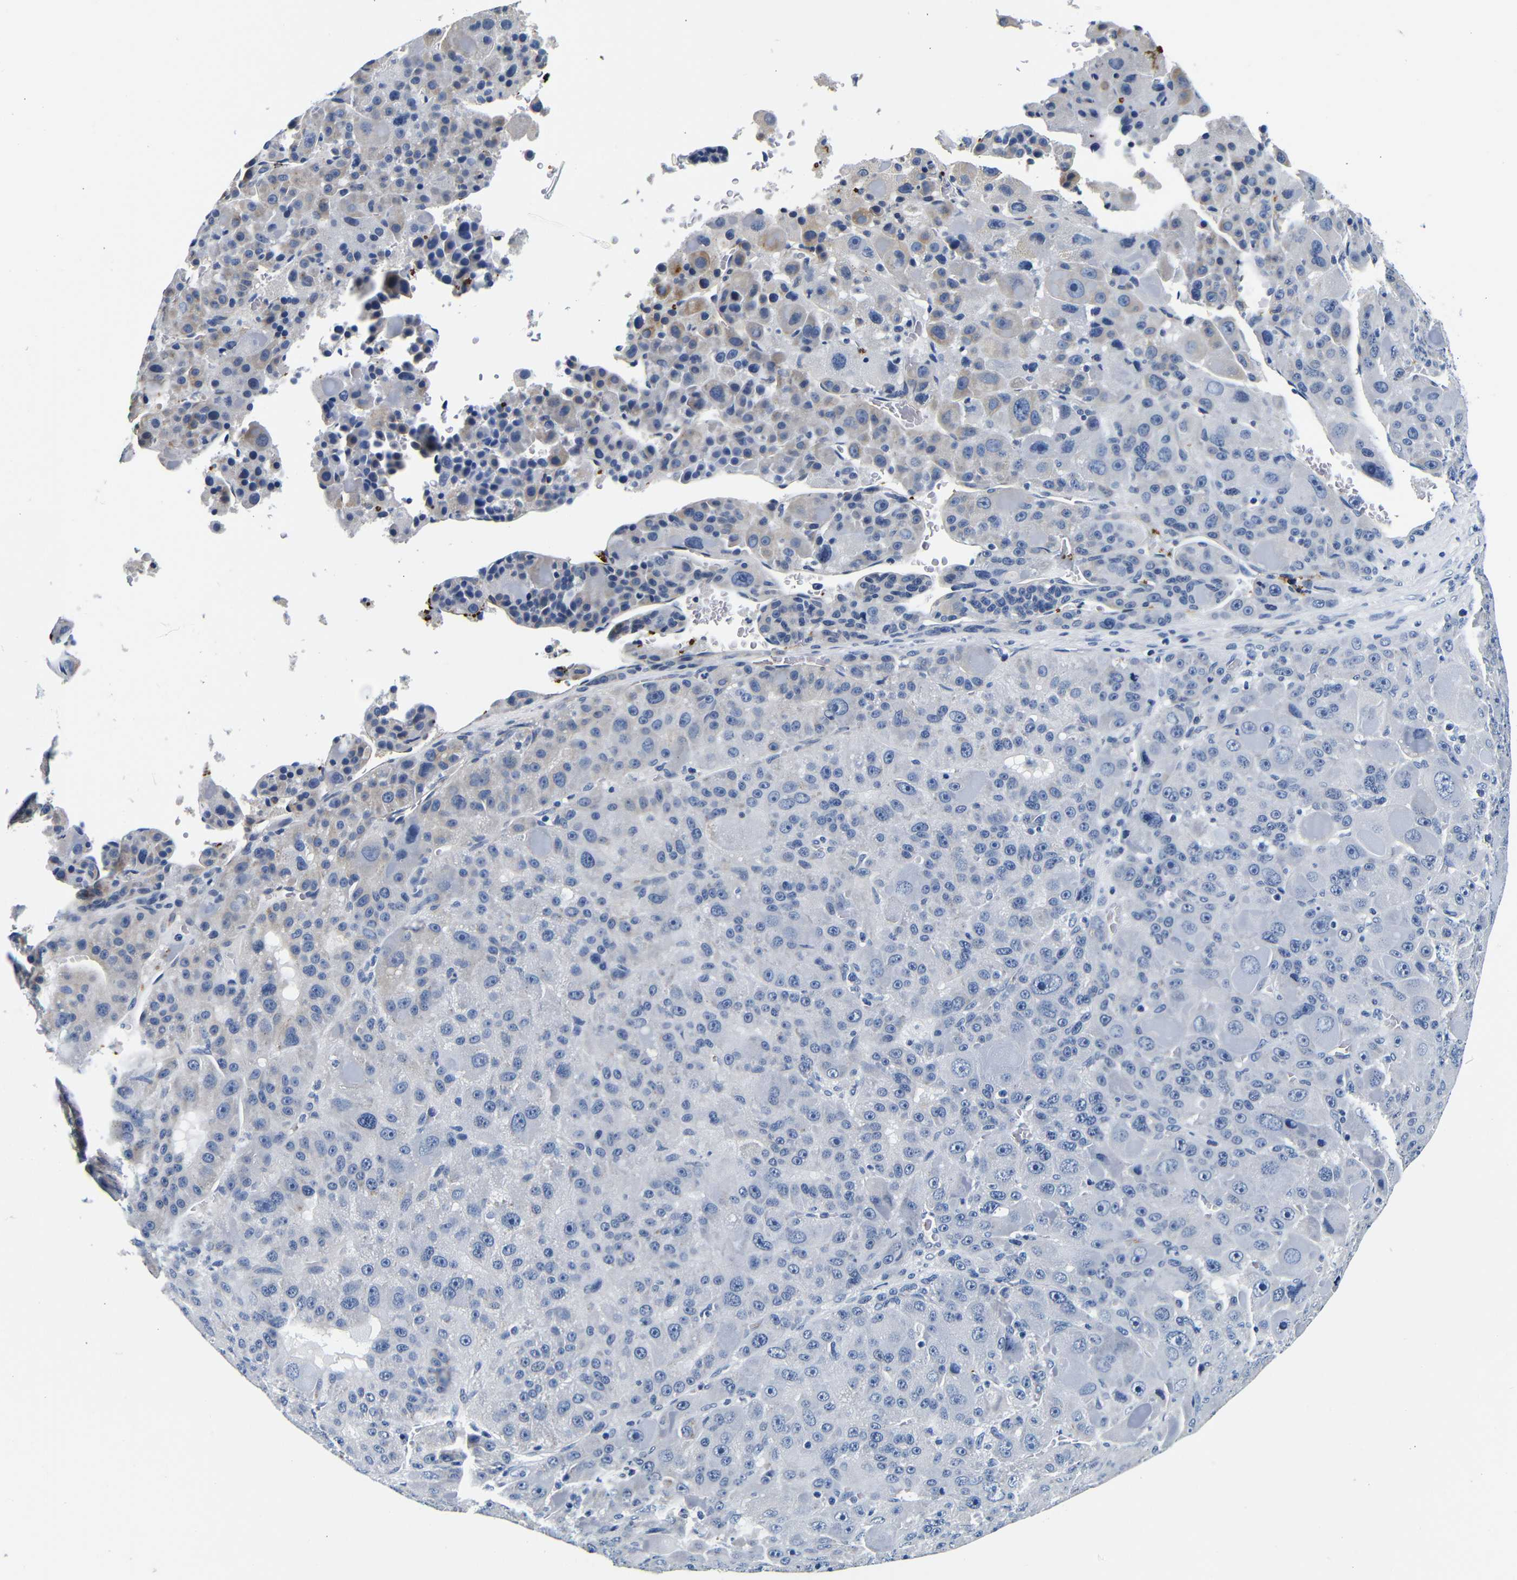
{"staining": {"intensity": "negative", "quantity": "none", "location": "none"}, "tissue": "liver cancer", "cell_type": "Tumor cells", "image_type": "cancer", "snomed": [{"axis": "morphology", "description": "Carcinoma, Hepatocellular, NOS"}, {"axis": "topography", "description": "Liver"}], "caption": "Micrograph shows no protein expression in tumor cells of liver cancer (hepatocellular carcinoma) tissue.", "gene": "GP1BA", "patient": {"sex": "male", "age": 76}}